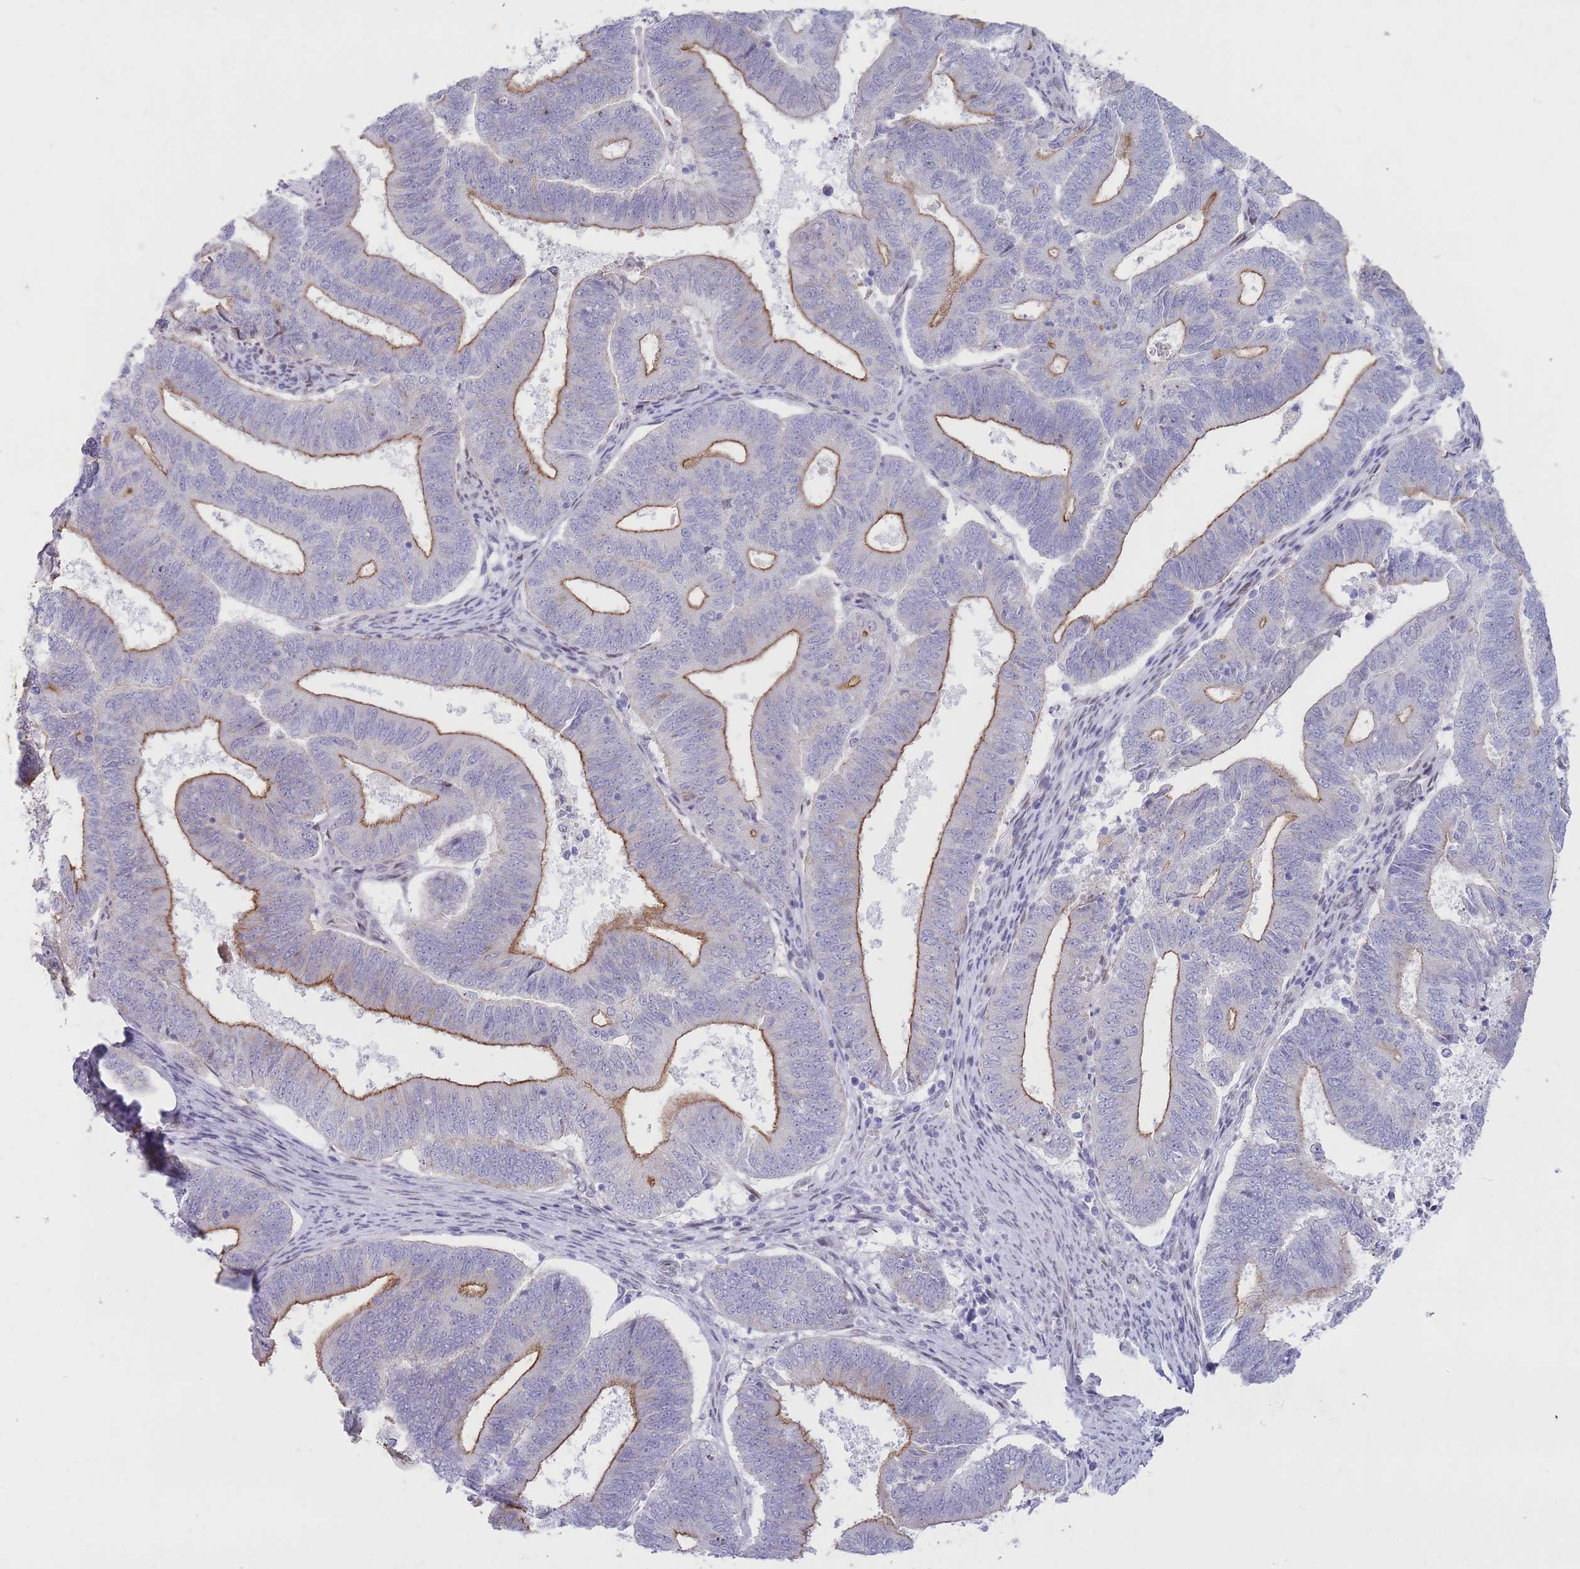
{"staining": {"intensity": "moderate", "quantity": "25%-75%", "location": "cytoplasmic/membranous"}, "tissue": "endometrial cancer", "cell_type": "Tumor cells", "image_type": "cancer", "snomed": [{"axis": "morphology", "description": "Adenocarcinoma, NOS"}, {"axis": "topography", "description": "Endometrium"}], "caption": "The immunohistochemical stain labels moderate cytoplasmic/membranous positivity in tumor cells of endometrial cancer tissue.", "gene": "HOOK2", "patient": {"sex": "female", "age": 70}}